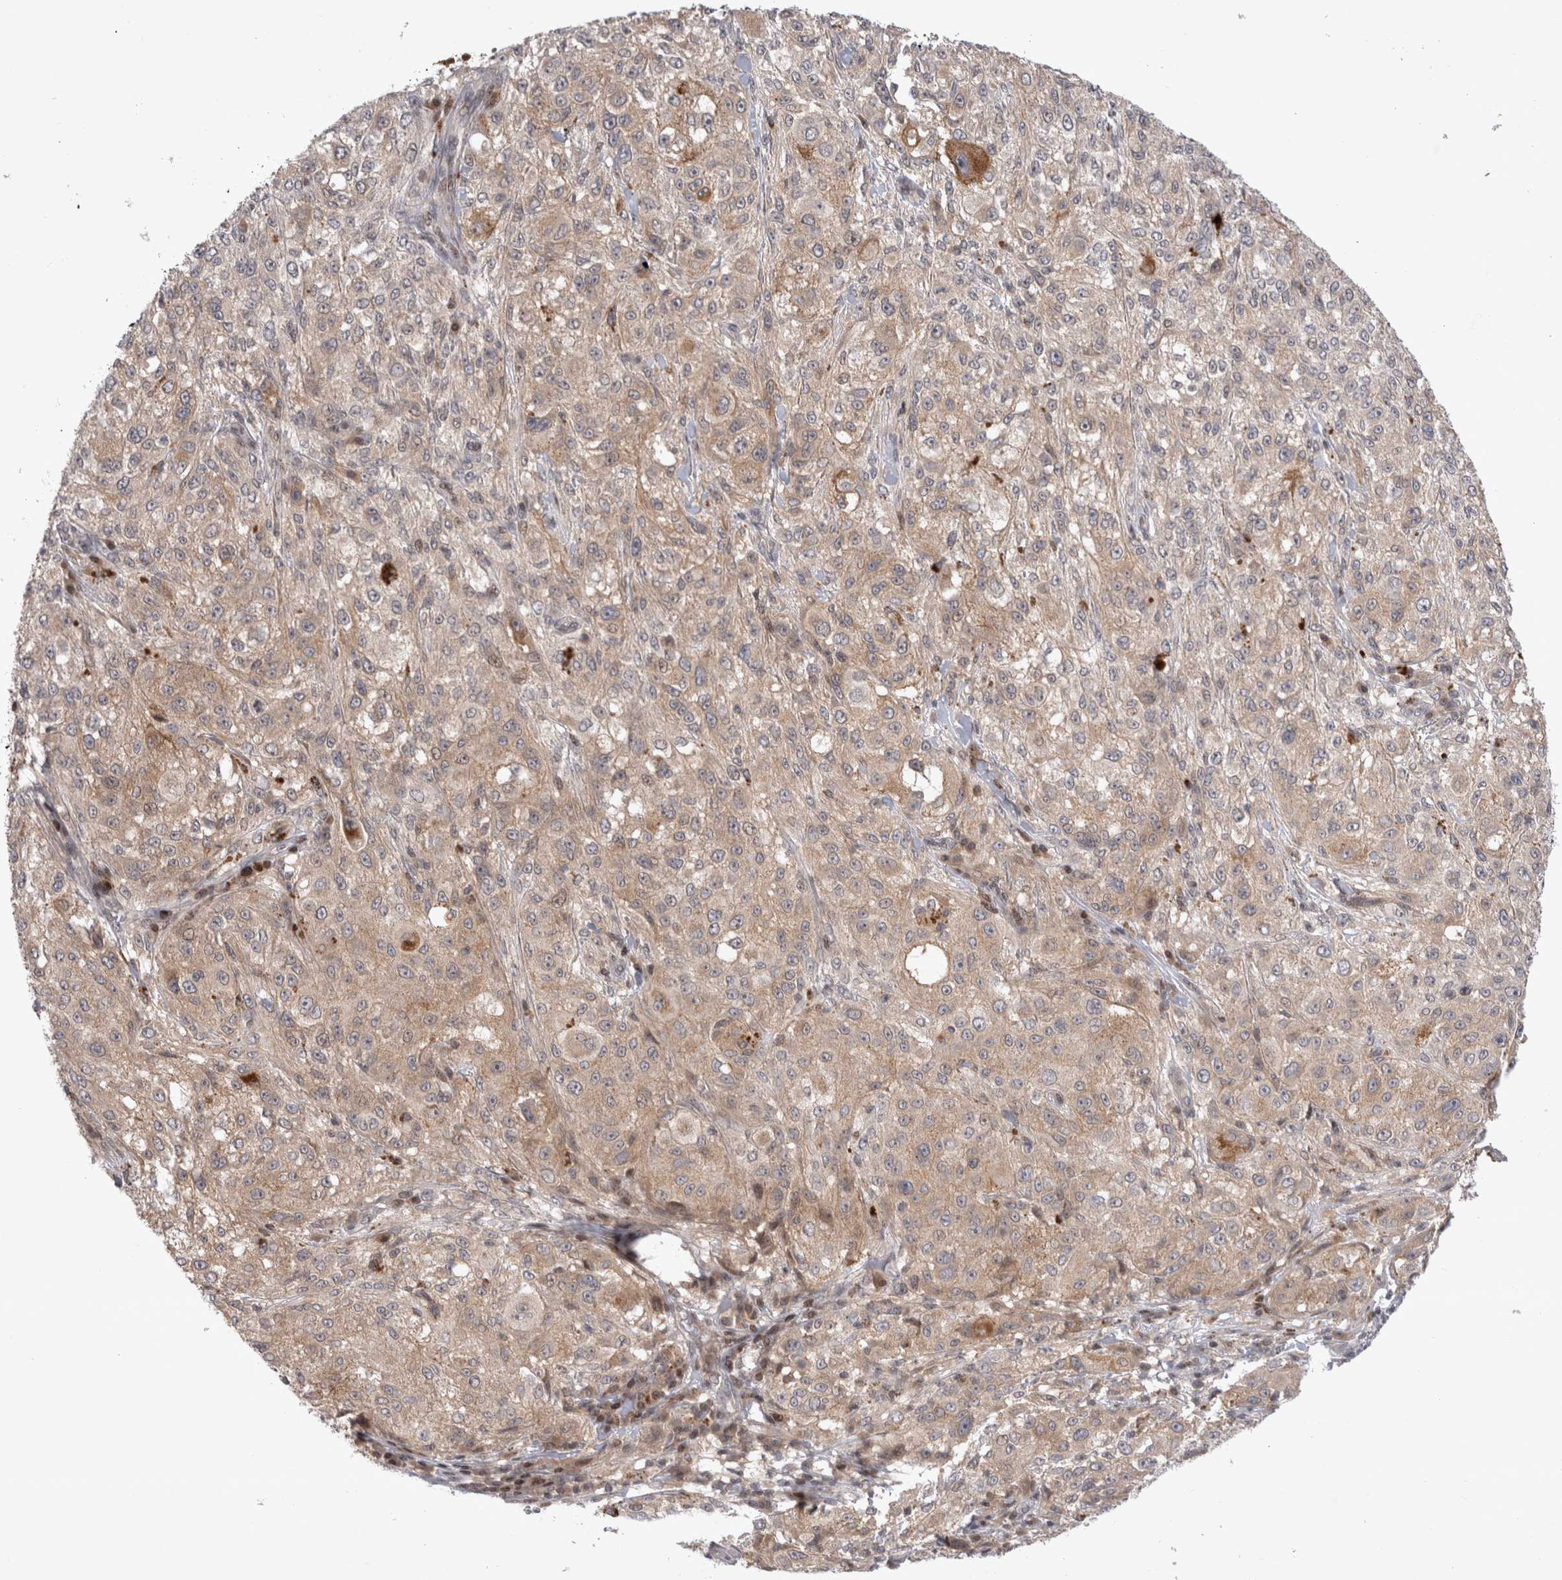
{"staining": {"intensity": "weak", "quantity": "25%-75%", "location": "cytoplasmic/membranous"}, "tissue": "melanoma", "cell_type": "Tumor cells", "image_type": "cancer", "snomed": [{"axis": "morphology", "description": "Necrosis, NOS"}, {"axis": "morphology", "description": "Malignant melanoma, NOS"}, {"axis": "topography", "description": "Skin"}], "caption": "About 25%-75% of tumor cells in malignant melanoma show weak cytoplasmic/membranous protein staining as visualized by brown immunohistochemical staining.", "gene": "PLEKHM1", "patient": {"sex": "female", "age": 87}}